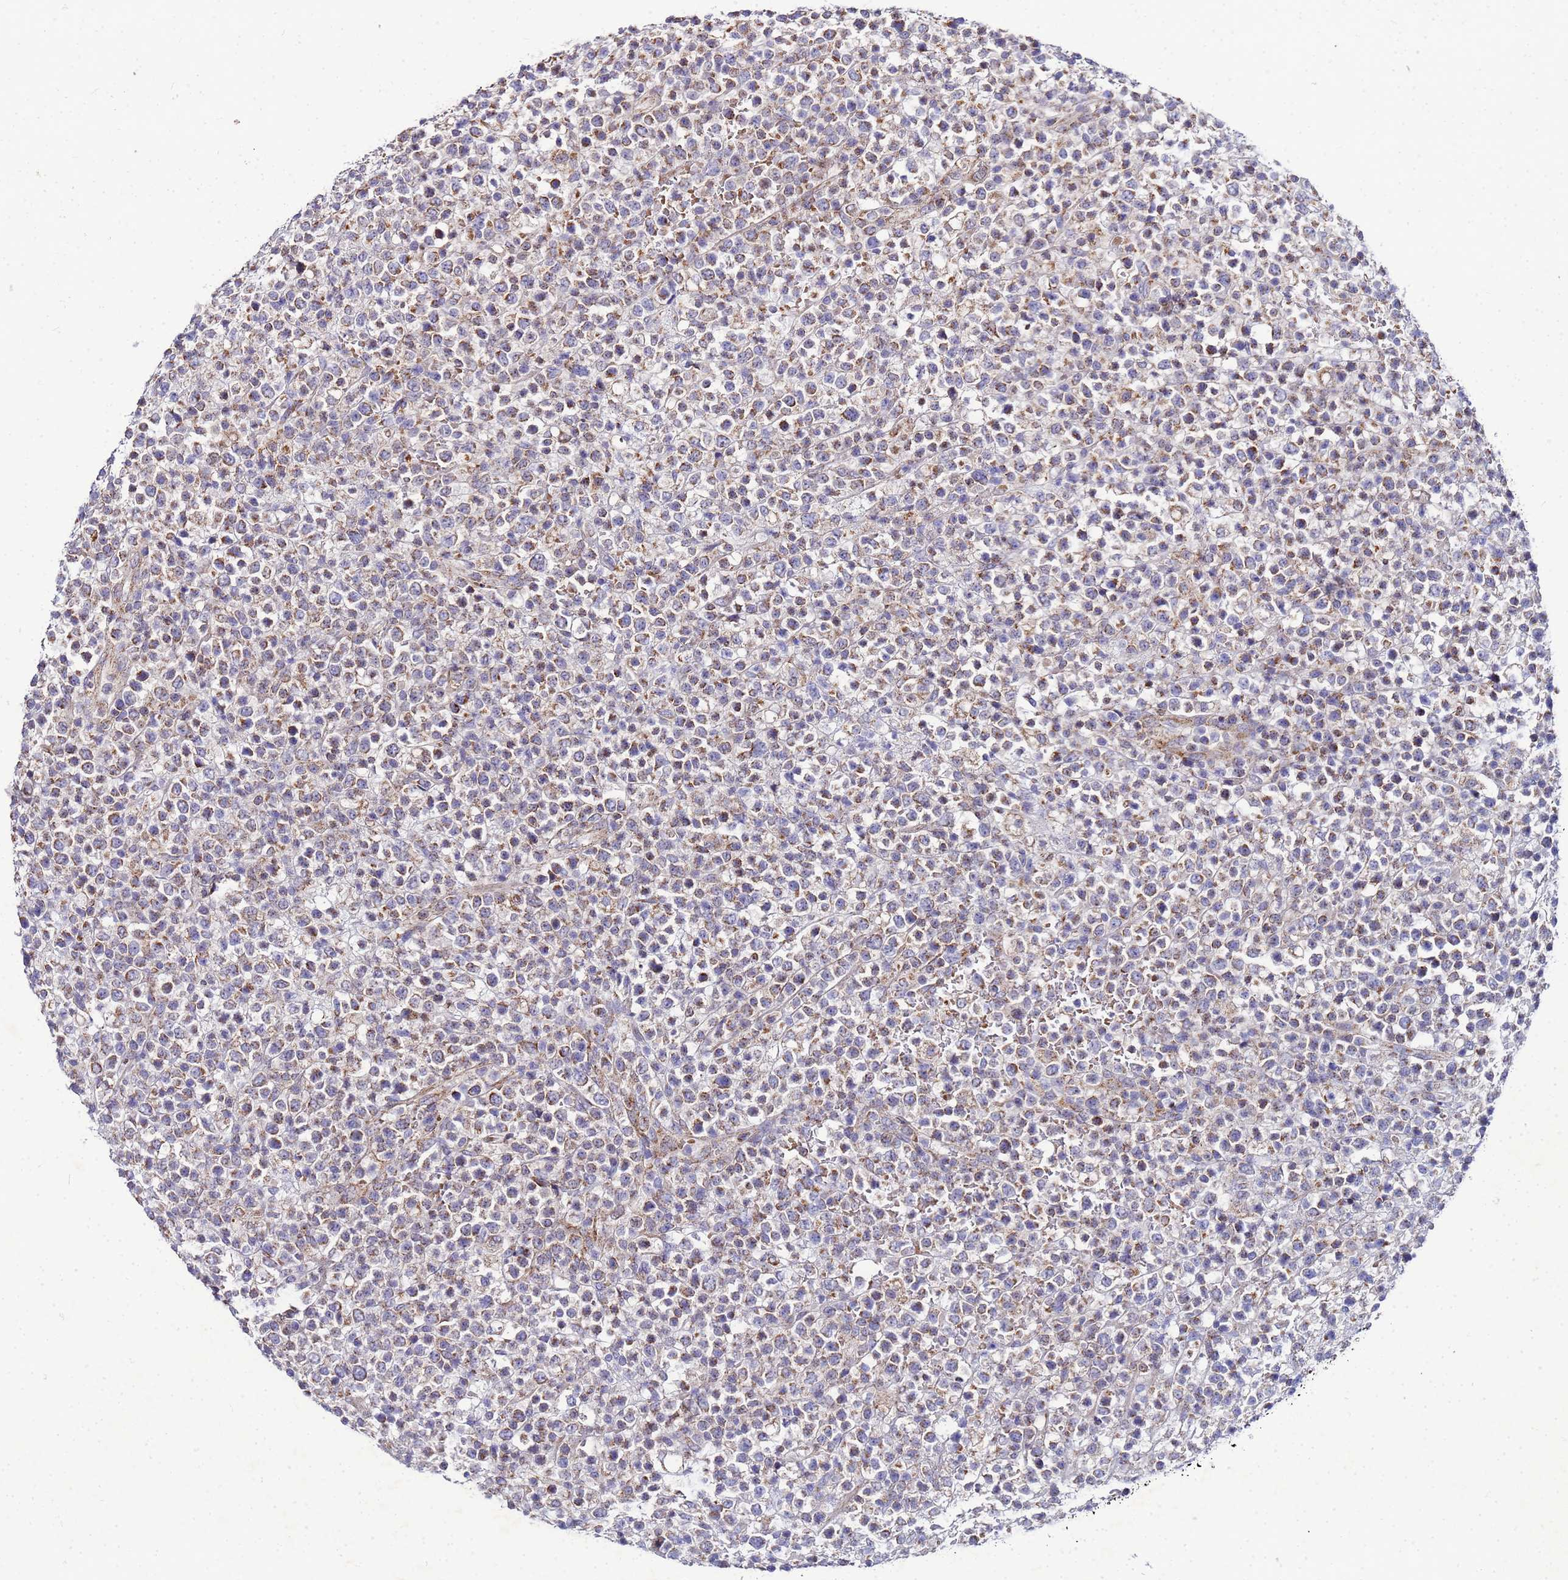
{"staining": {"intensity": "moderate", "quantity": "25%-75%", "location": "cytoplasmic/membranous"}, "tissue": "lymphoma", "cell_type": "Tumor cells", "image_type": "cancer", "snomed": [{"axis": "morphology", "description": "Malignant lymphoma, non-Hodgkin's type, High grade"}, {"axis": "topography", "description": "Colon"}], "caption": "A micrograph showing moderate cytoplasmic/membranous staining in approximately 25%-75% of tumor cells in lymphoma, as visualized by brown immunohistochemical staining.", "gene": "FAHD2A", "patient": {"sex": "female", "age": 53}}